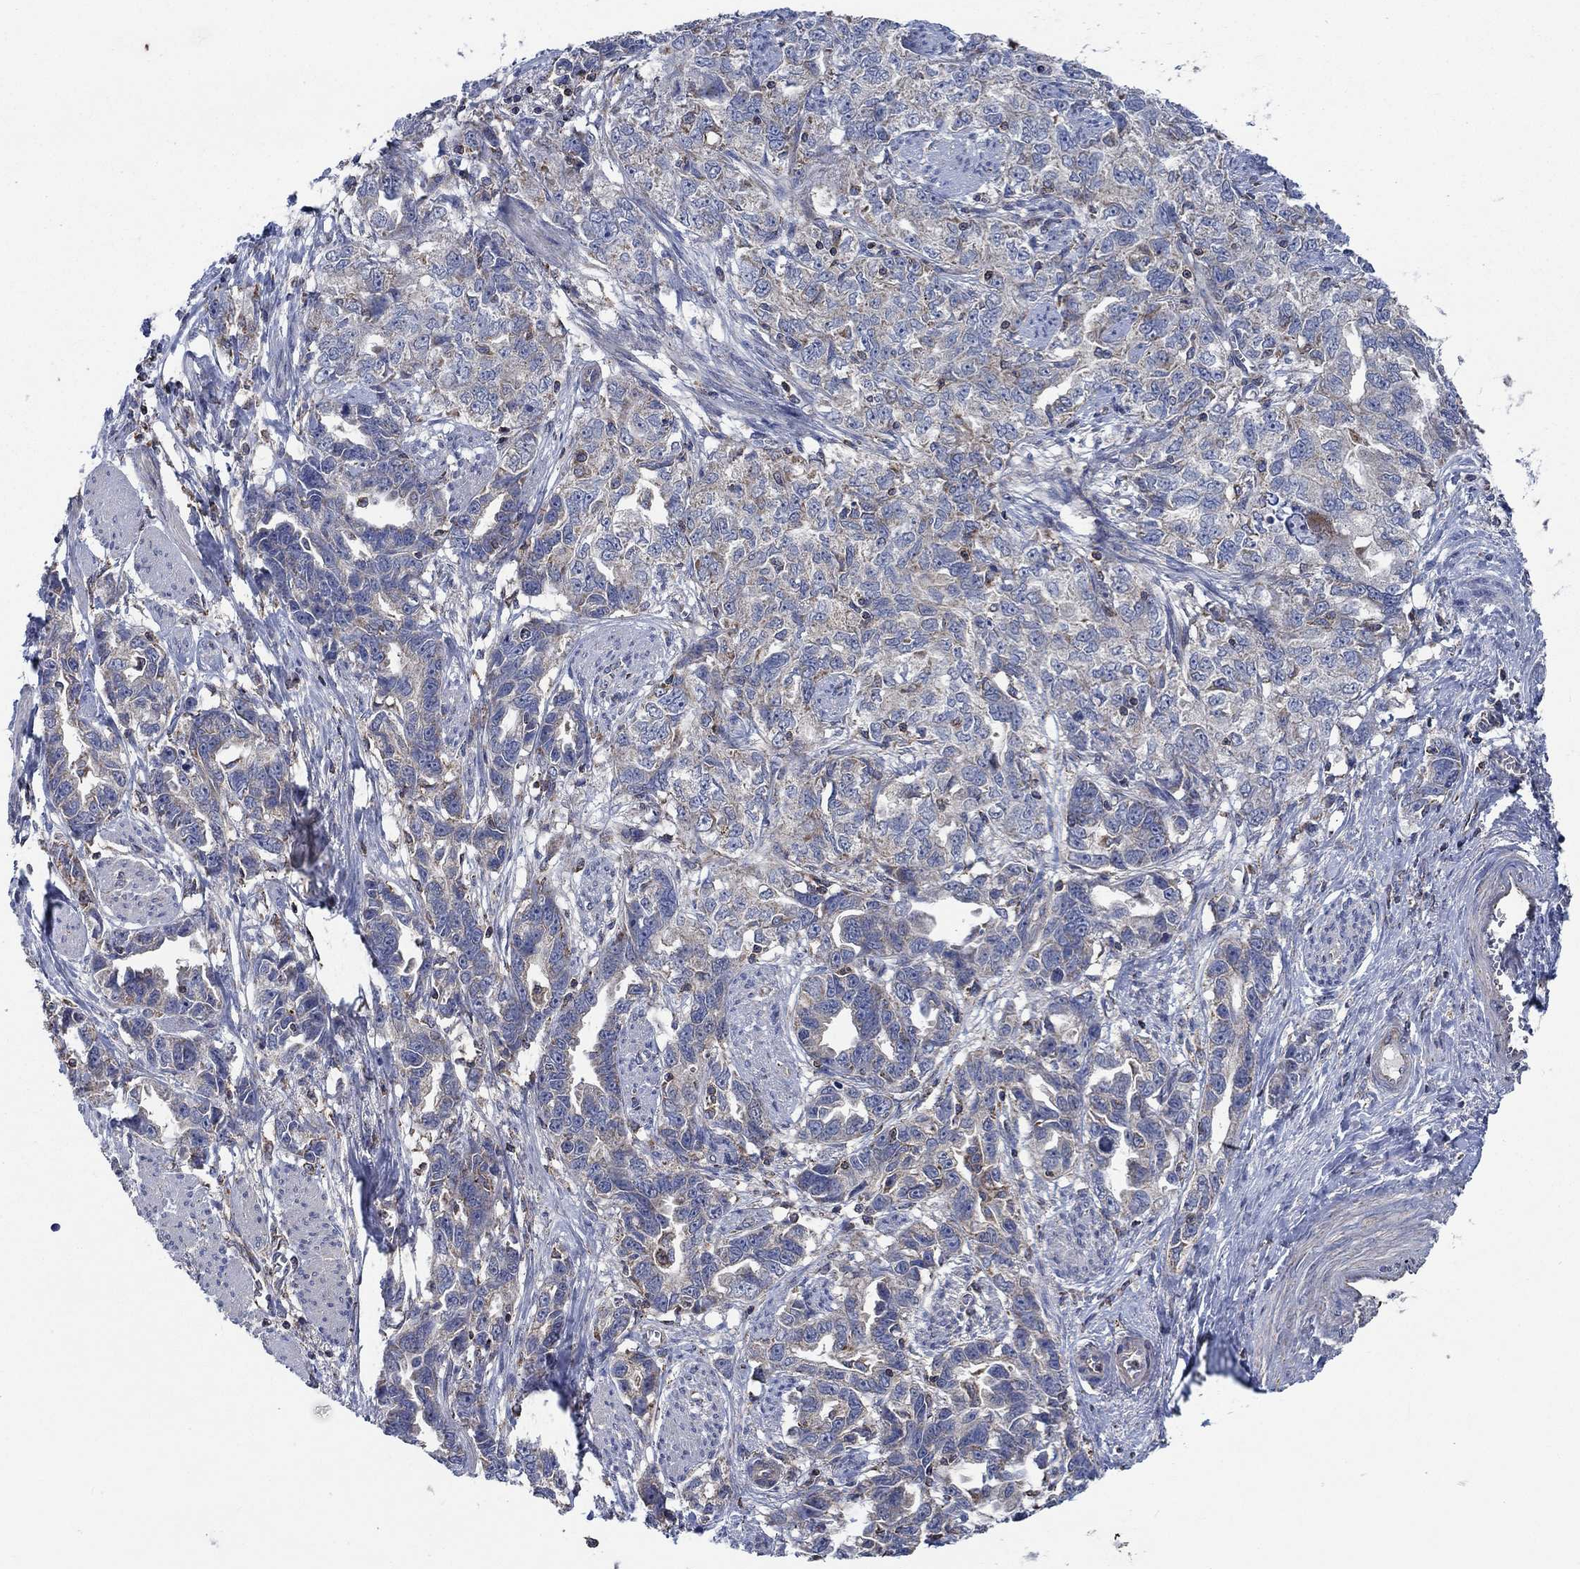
{"staining": {"intensity": "weak", "quantity": "25%-75%", "location": "cytoplasmic/membranous"}, "tissue": "ovarian cancer", "cell_type": "Tumor cells", "image_type": "cancer", "snomed": [{"axis": "morphology", "description": "Cystadenocarcinoma, serous, NOS"}, {"axis": "topography", "description": "Ovary"}], "caption": "IHC staining of ovarian serous cystadenocarcinoma, which reveals low levels of weak cytoplasmic/membranous staining in about 25%-75% of tumor cells indicating weak cytoplasmic/membranous protein expression. The staining was performed using DAB (brown) for protein detection and nuclei were counterstained in hematoxylin (blue).", "gene": "STXBP6", "patient": {"sex": "female", "age": 51}}